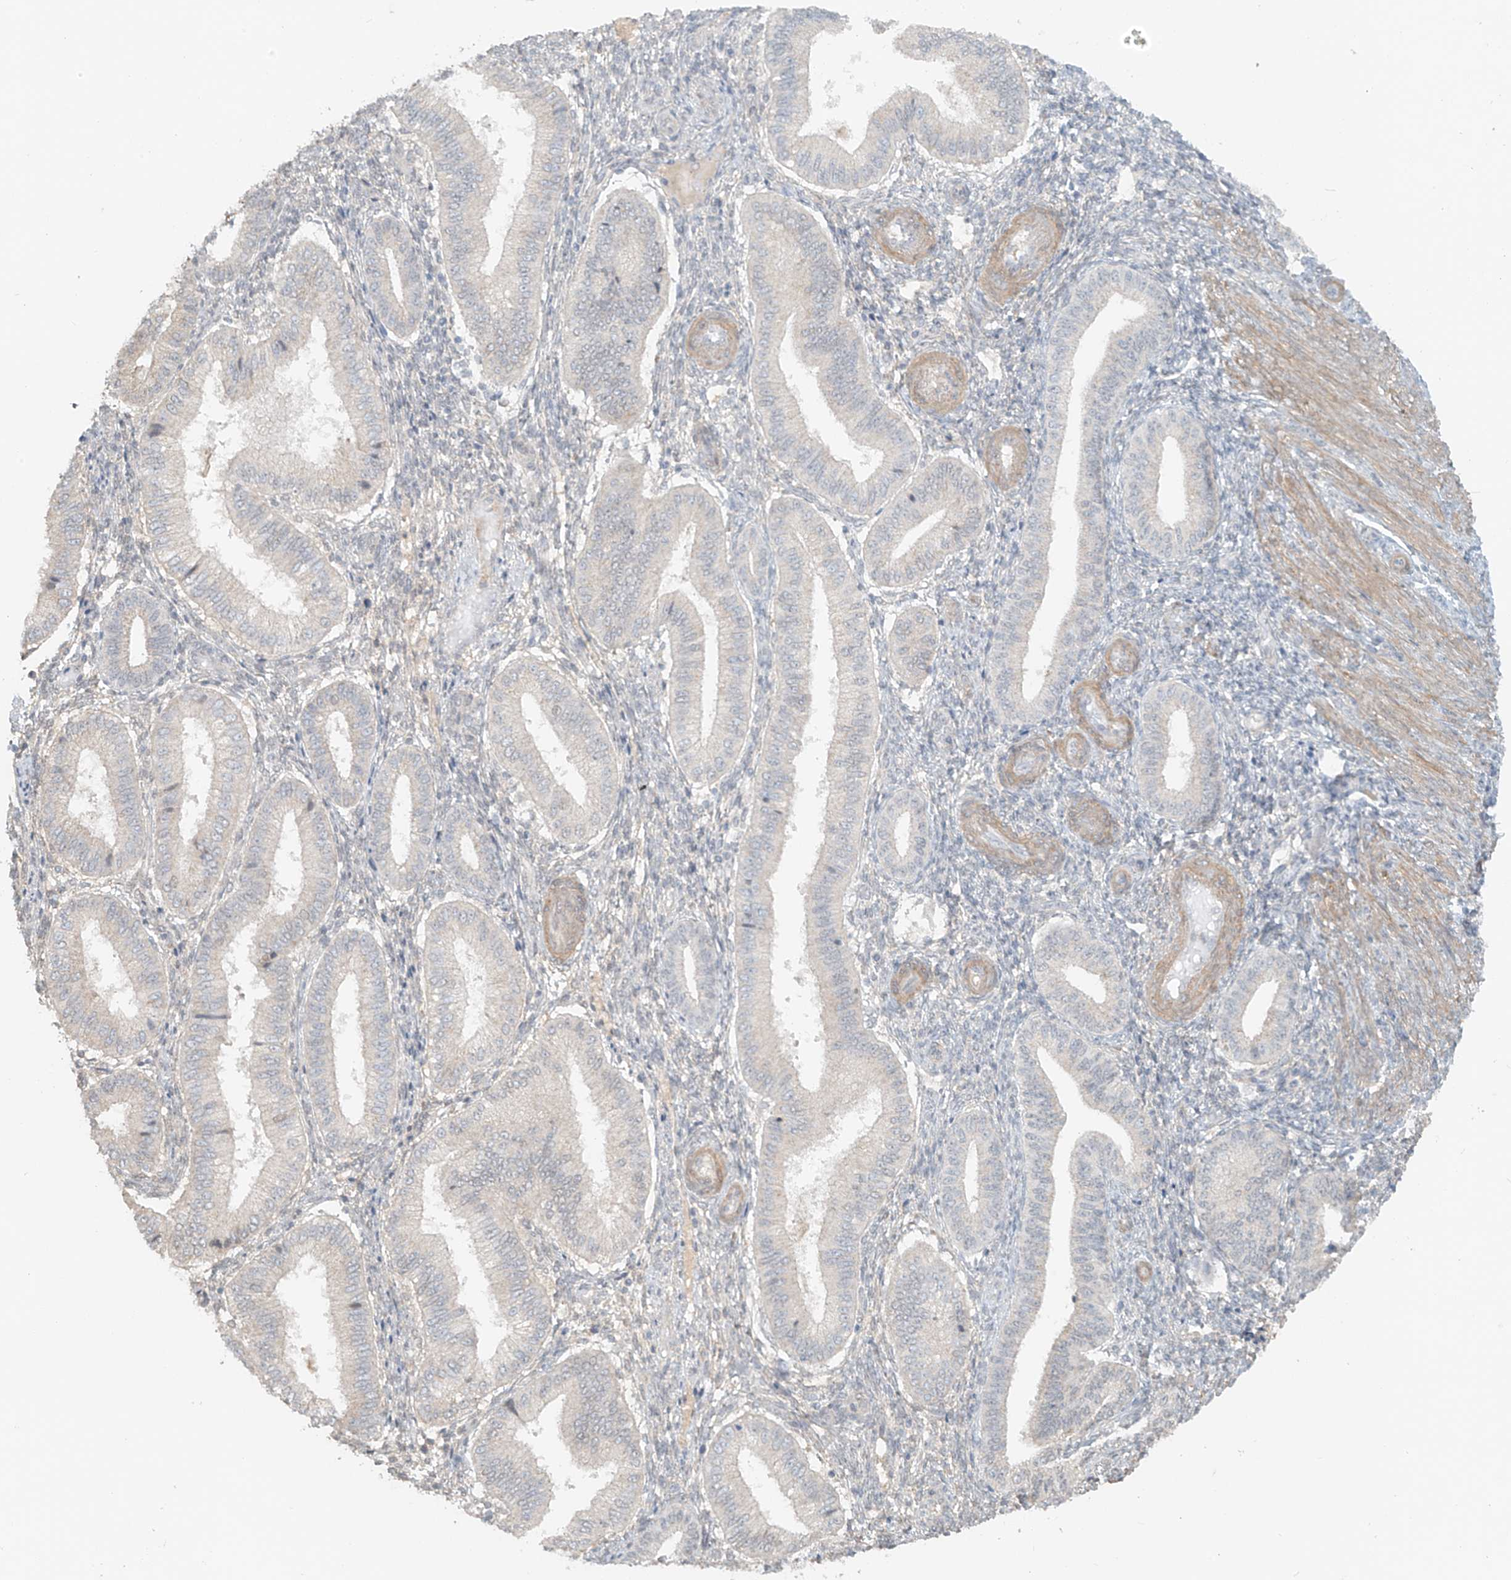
{"staining": {"intensity": "negative", "quantity": "none", "location": "none"}, "tissue": "endometrium", "cell_type": "Cells in endometrial stroma", "image_type": "normal", "snomed": [{"axis": "morphology", "description": "Normal tissue, NOS"}, {"axis": "topography", "description": "Endometrium"}], "caption": "This is a photomicrograph of immunohistochemistry staining of unremarkable endometrium, which shows no positivity in cells in endometrial stroma. (Brightfield microscopy of DAB immunohistochemistry (IHC) at high magnification).", "gene": "ABCD1", "patient": {"sex": "female", "age": 39}}